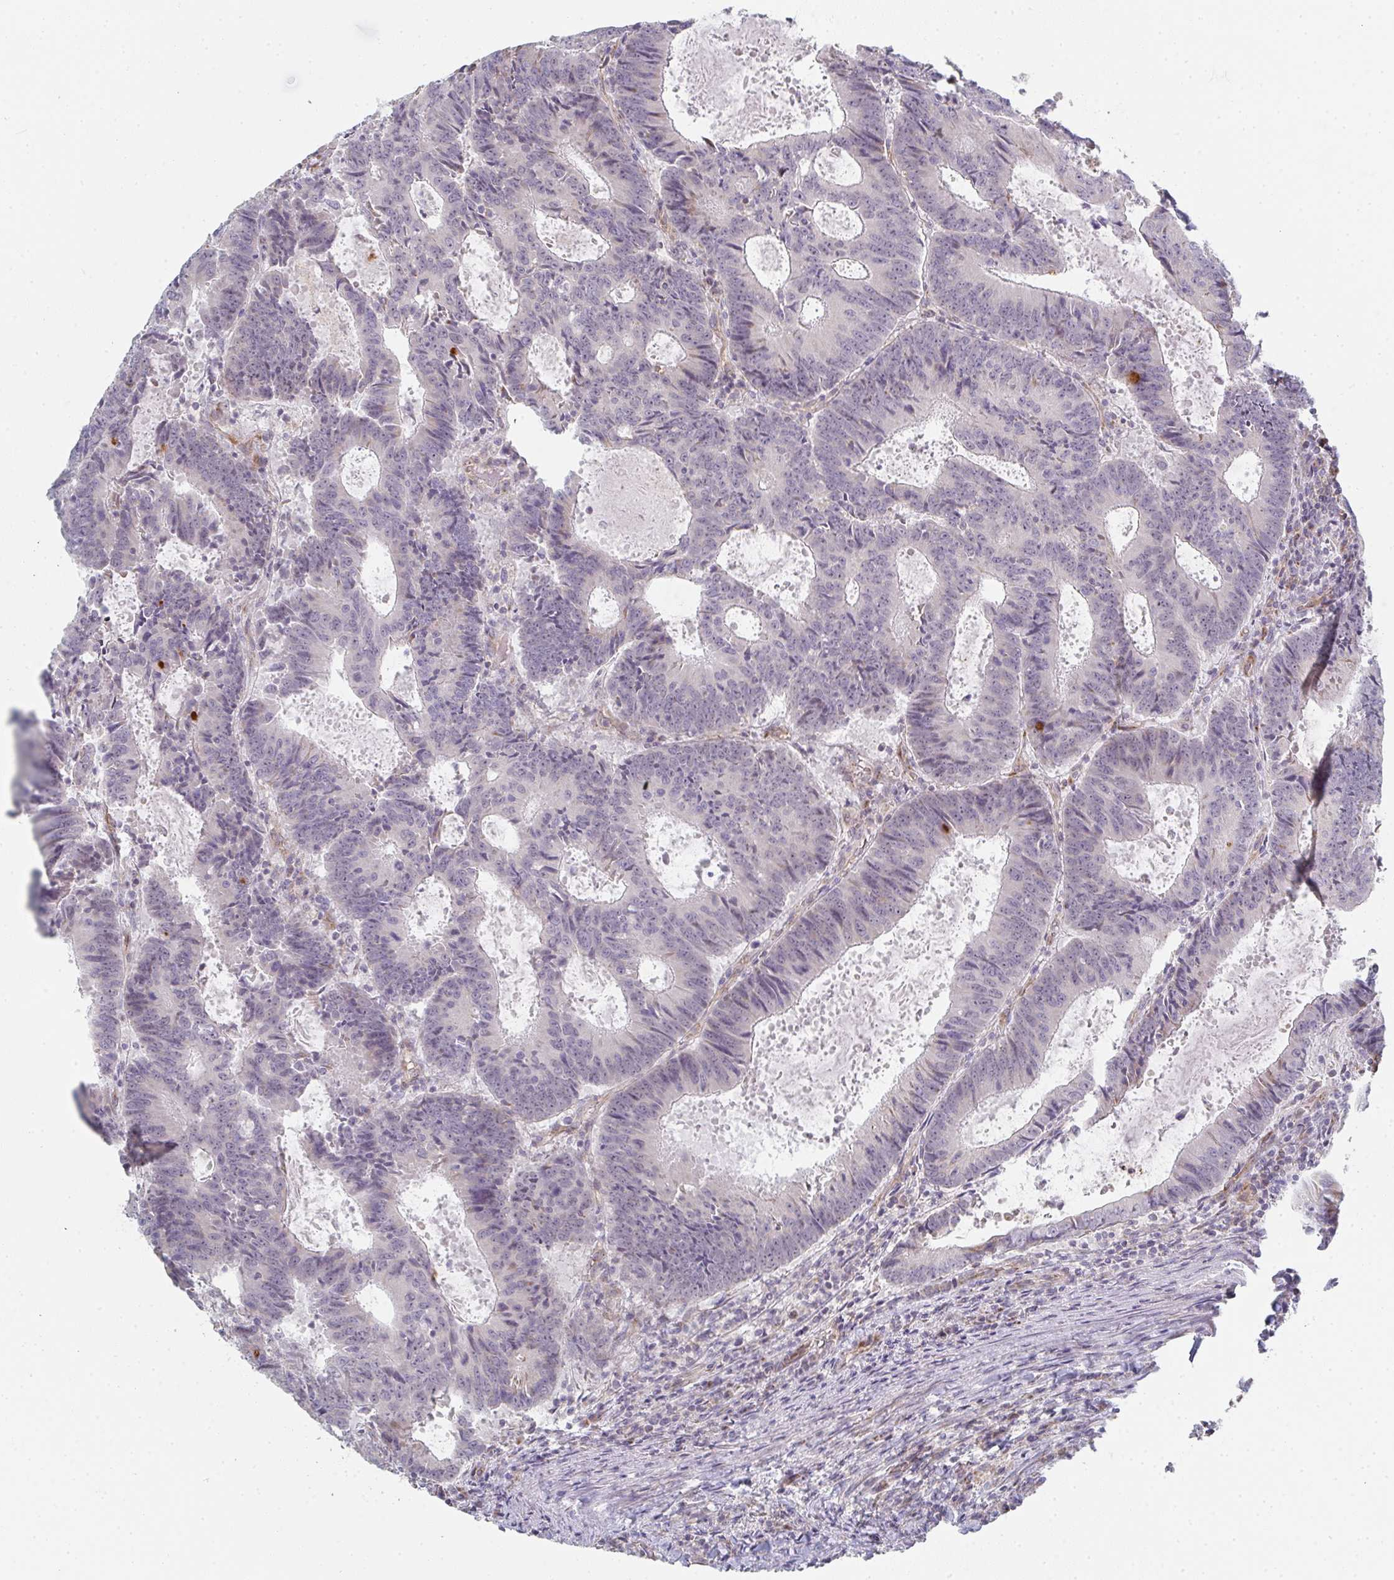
{"staining": {"intensity": "negative", "quantity": "none", "location": "none"}, "tissue": "colorectal cancer", "cell_type": "Tumor cells", "image_type": "cancer", "snomed": [{"axis": "morphology", "description": "Adenocarcinoma, NOS"}, {"axis": "topography", "description": "Colon"}], "caption": "Colorectal adenocarcinoma stained for a protein using IHC reveals no staining tumor cells.", "gene": "ZNF526", "patient": {"sex": "male", "age": 67}}